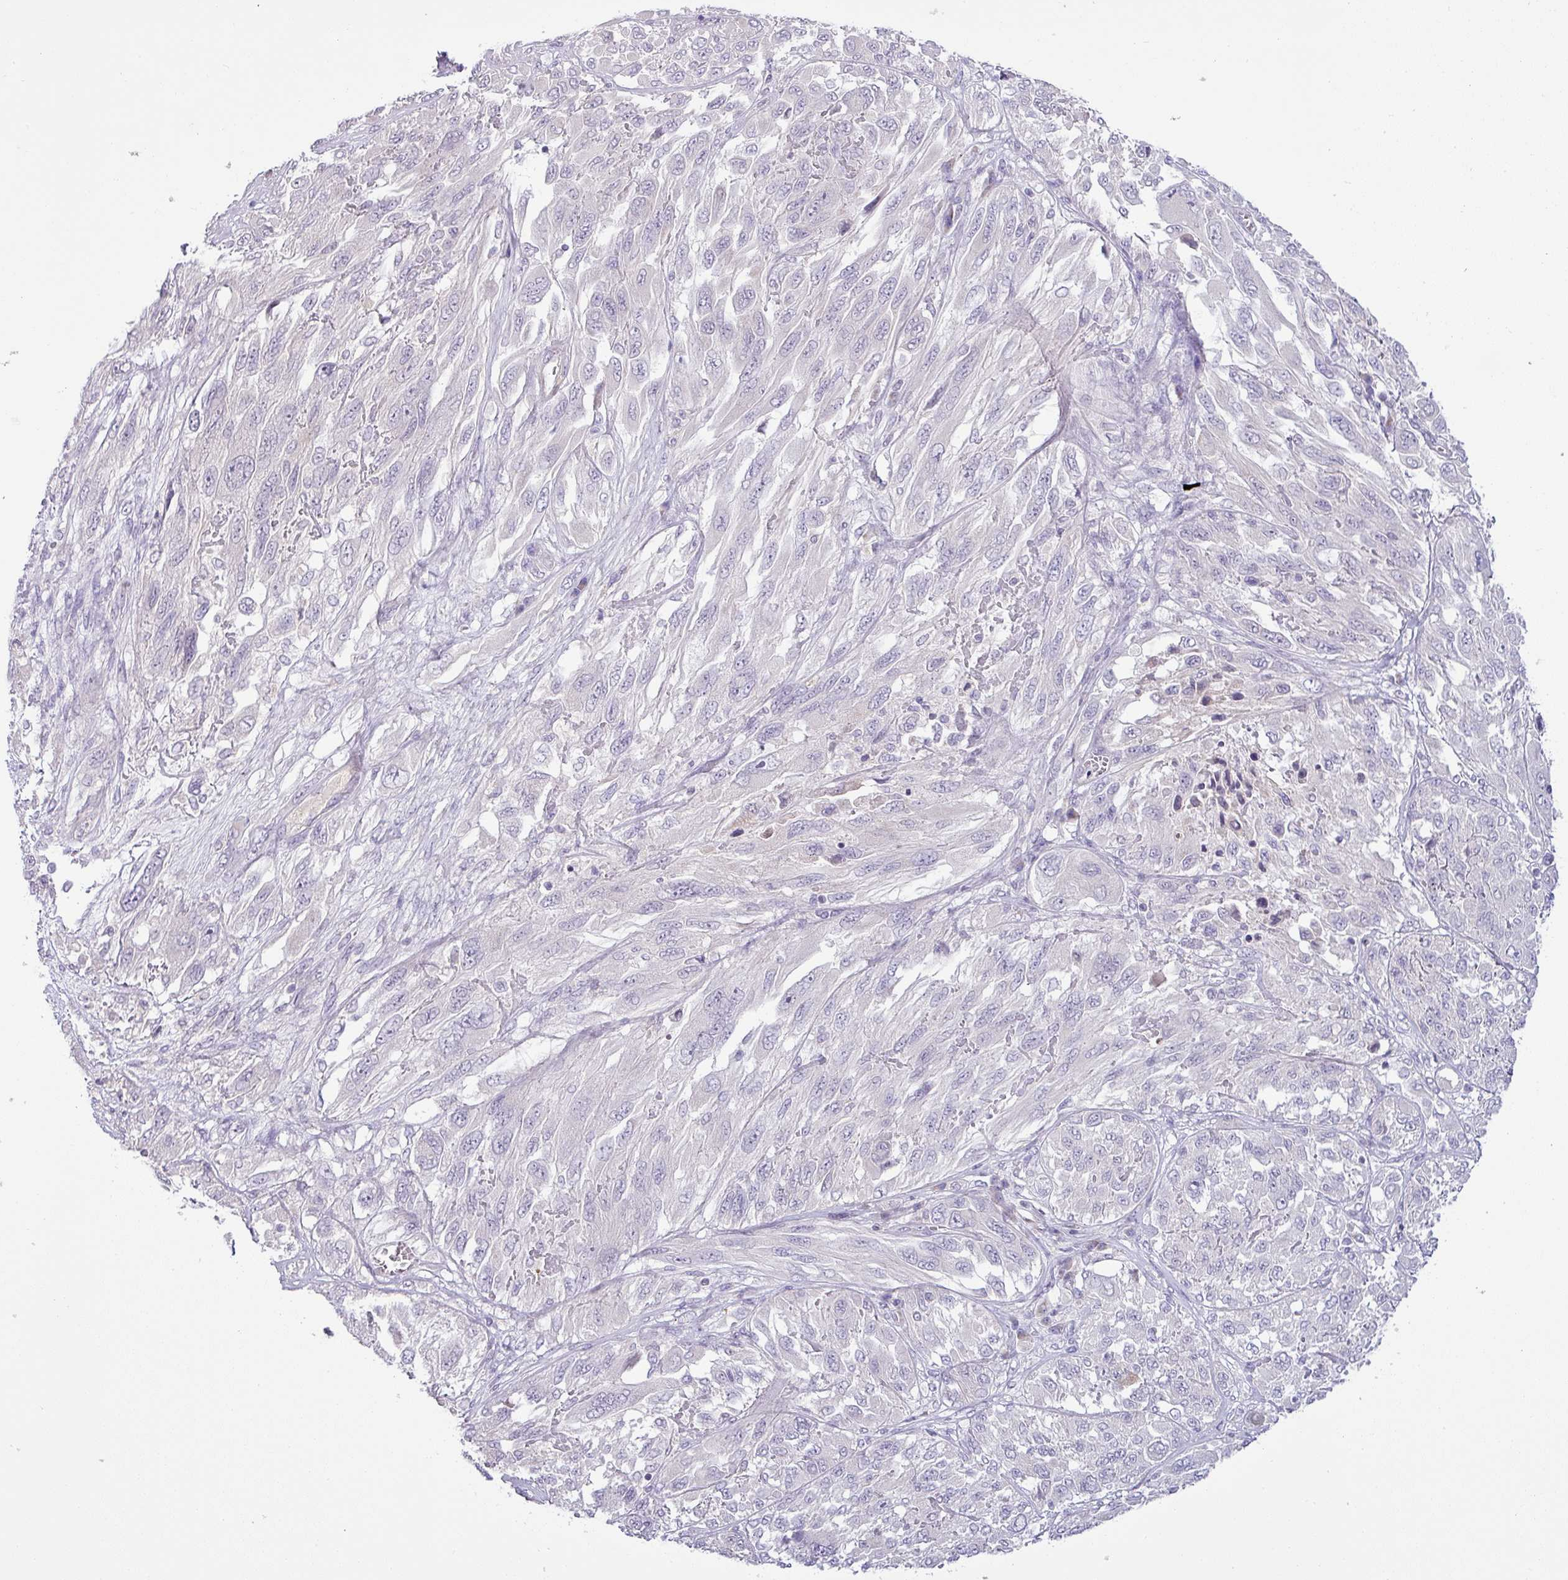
{"staining": {"intensity": "negative", "quantity": "none", "location": "none"}, "tissue": "melanoma", "cell_type": "Tumor cells", "image_type": "cancer", "snomed": [{"axis": "morphology", "description": "Malignant melanoma, NOS"}, {"axis": "topography", "description": "Skin"}], "caption": "There is no significant positivity in tumor cells of malignant melanoma.", "gene": "HBEGF", "patient": {"sex": "female", "age": 91}}